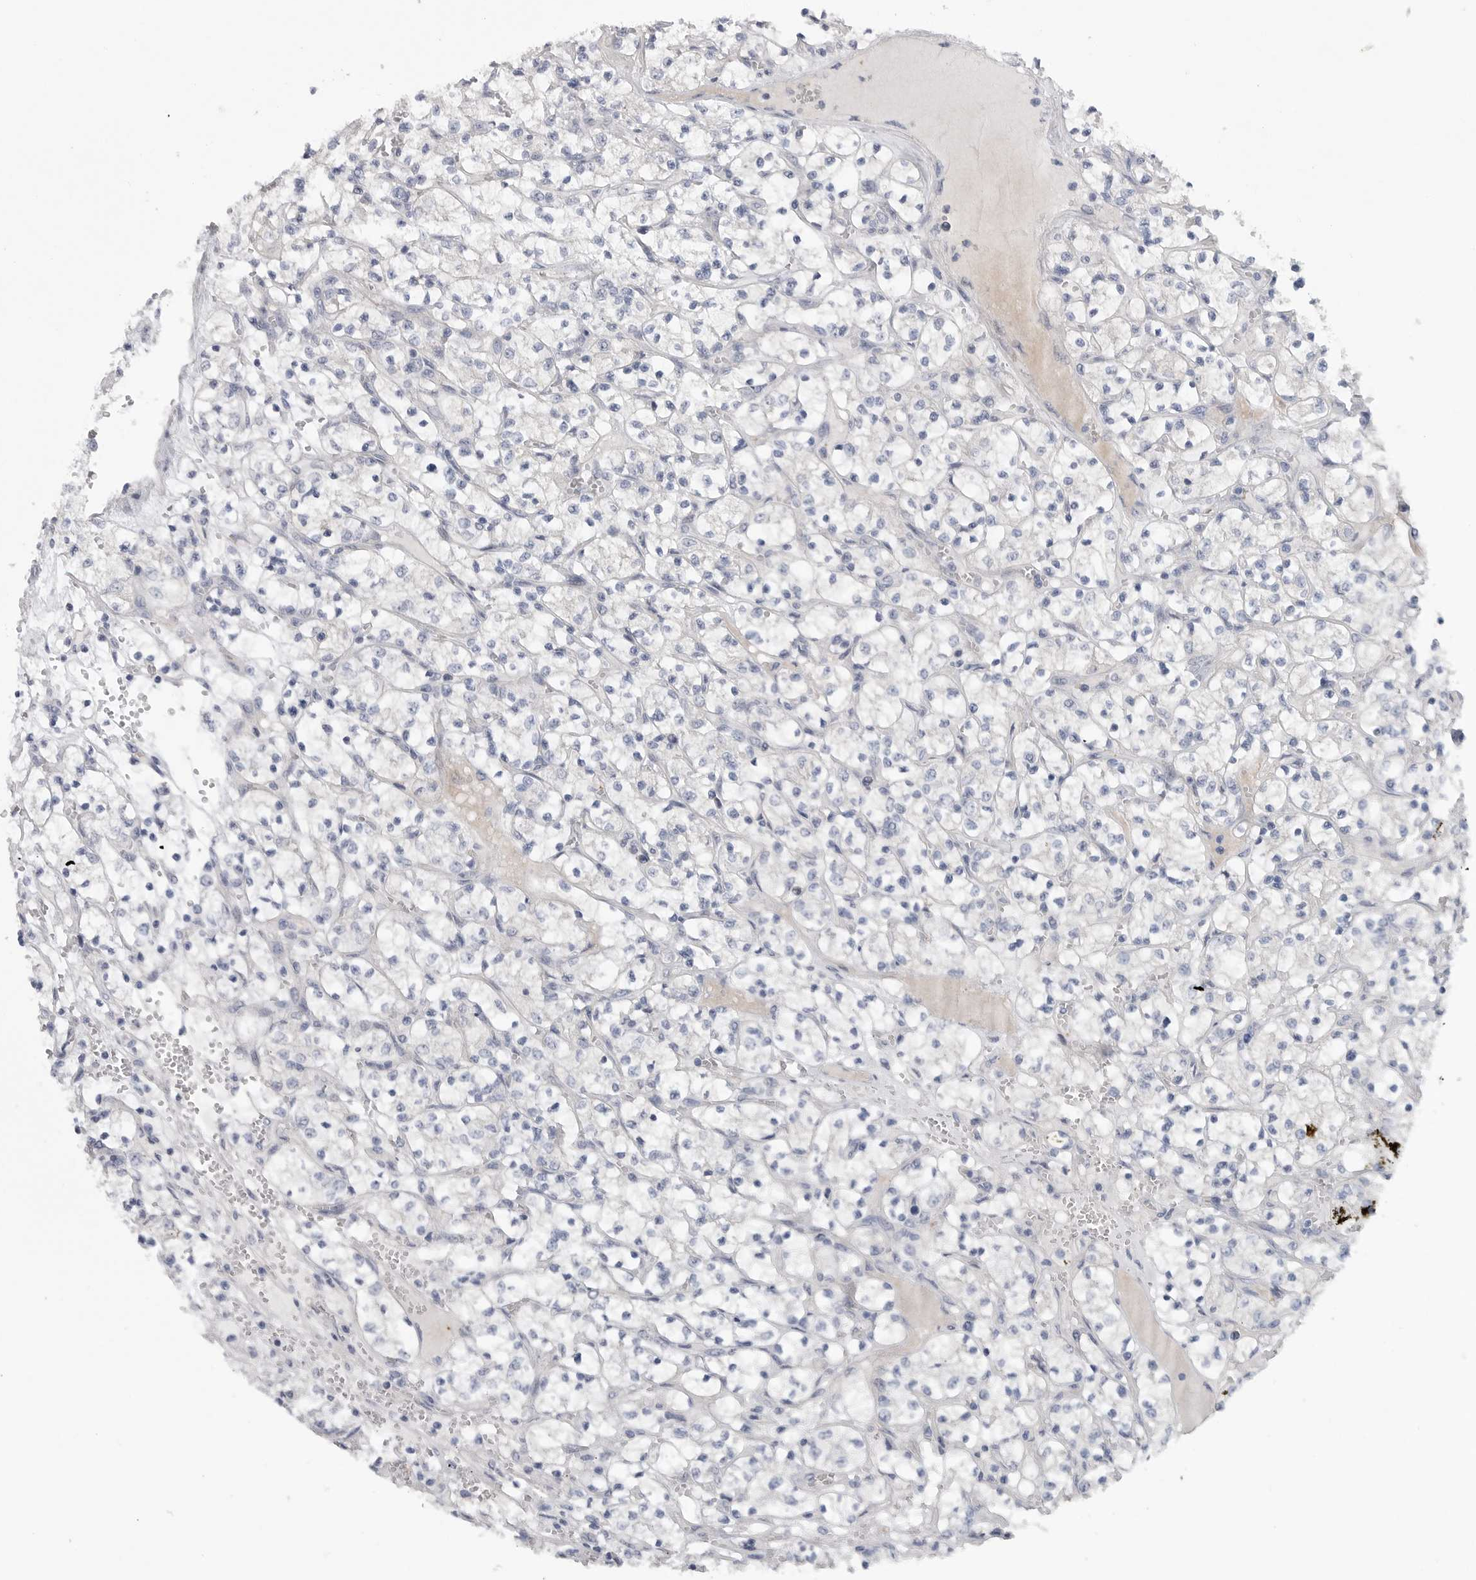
{"staining": {"intensity": "negative", "quantity": "none", "location": "none"}, "tissue": "renal cancer", "cell_type": "Tumor cells", "image_type": "cancer", "snomed": [{"axis": "morphology", "description": "Adenocarcinoma, NOS"}, {"axis": "topography", "description": "Kidney"}], "caption": "DAB (3,3'-diaminobenzidine) immunohistochemical staining of renal adenocarcinoma exhibits no significant staining in tumor cells.", "gene": "FBXO43", "patient": {"sex": "female", "age": 69}}